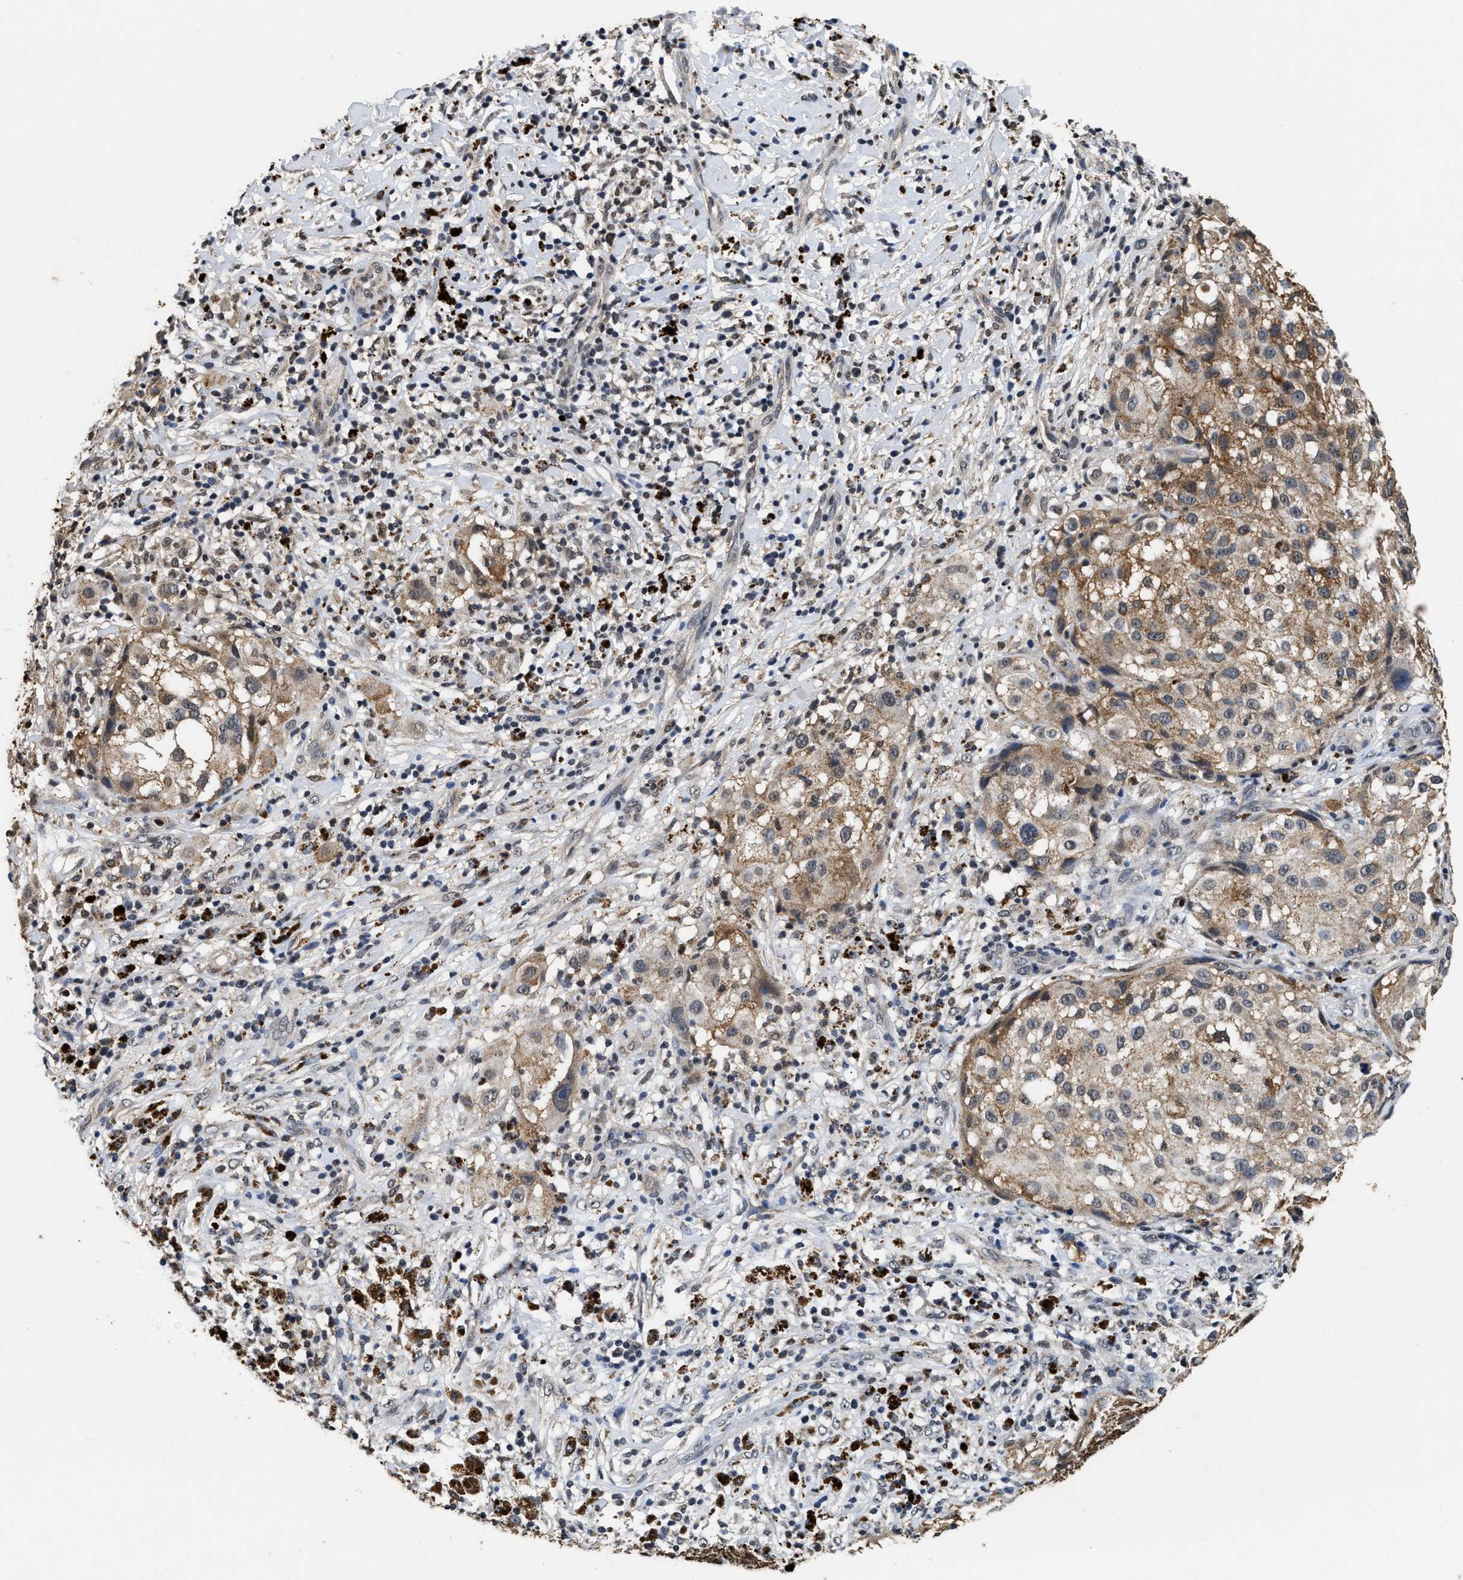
{"staining": {"intensity": "moderate", "quantity": ">75%", "location": "cytoplasmic/membranous"}, "tissue": "melanoma", "cell_type": "Tumor cells", "image_type": "cancer", "snomed": [{"axis": "morphology", "description": "Necrosis, NOS"}, {"axis": "morphology", "description": "Malignant melanoma, NOS"}, {"axis": "topography", "description": "Skin"}], "caption": "IHC image of neoplastic tissue: malignant melanoma stained using immunohistochemistry reveals medium levels of moderate protein expression localized specifically in the cytoplasmic/membranous of tumor cells, appearing as a cytoplasmic/membranous brown color.", "gene": "ACOX1", "patient": {"sex": "female", "age": 87}}